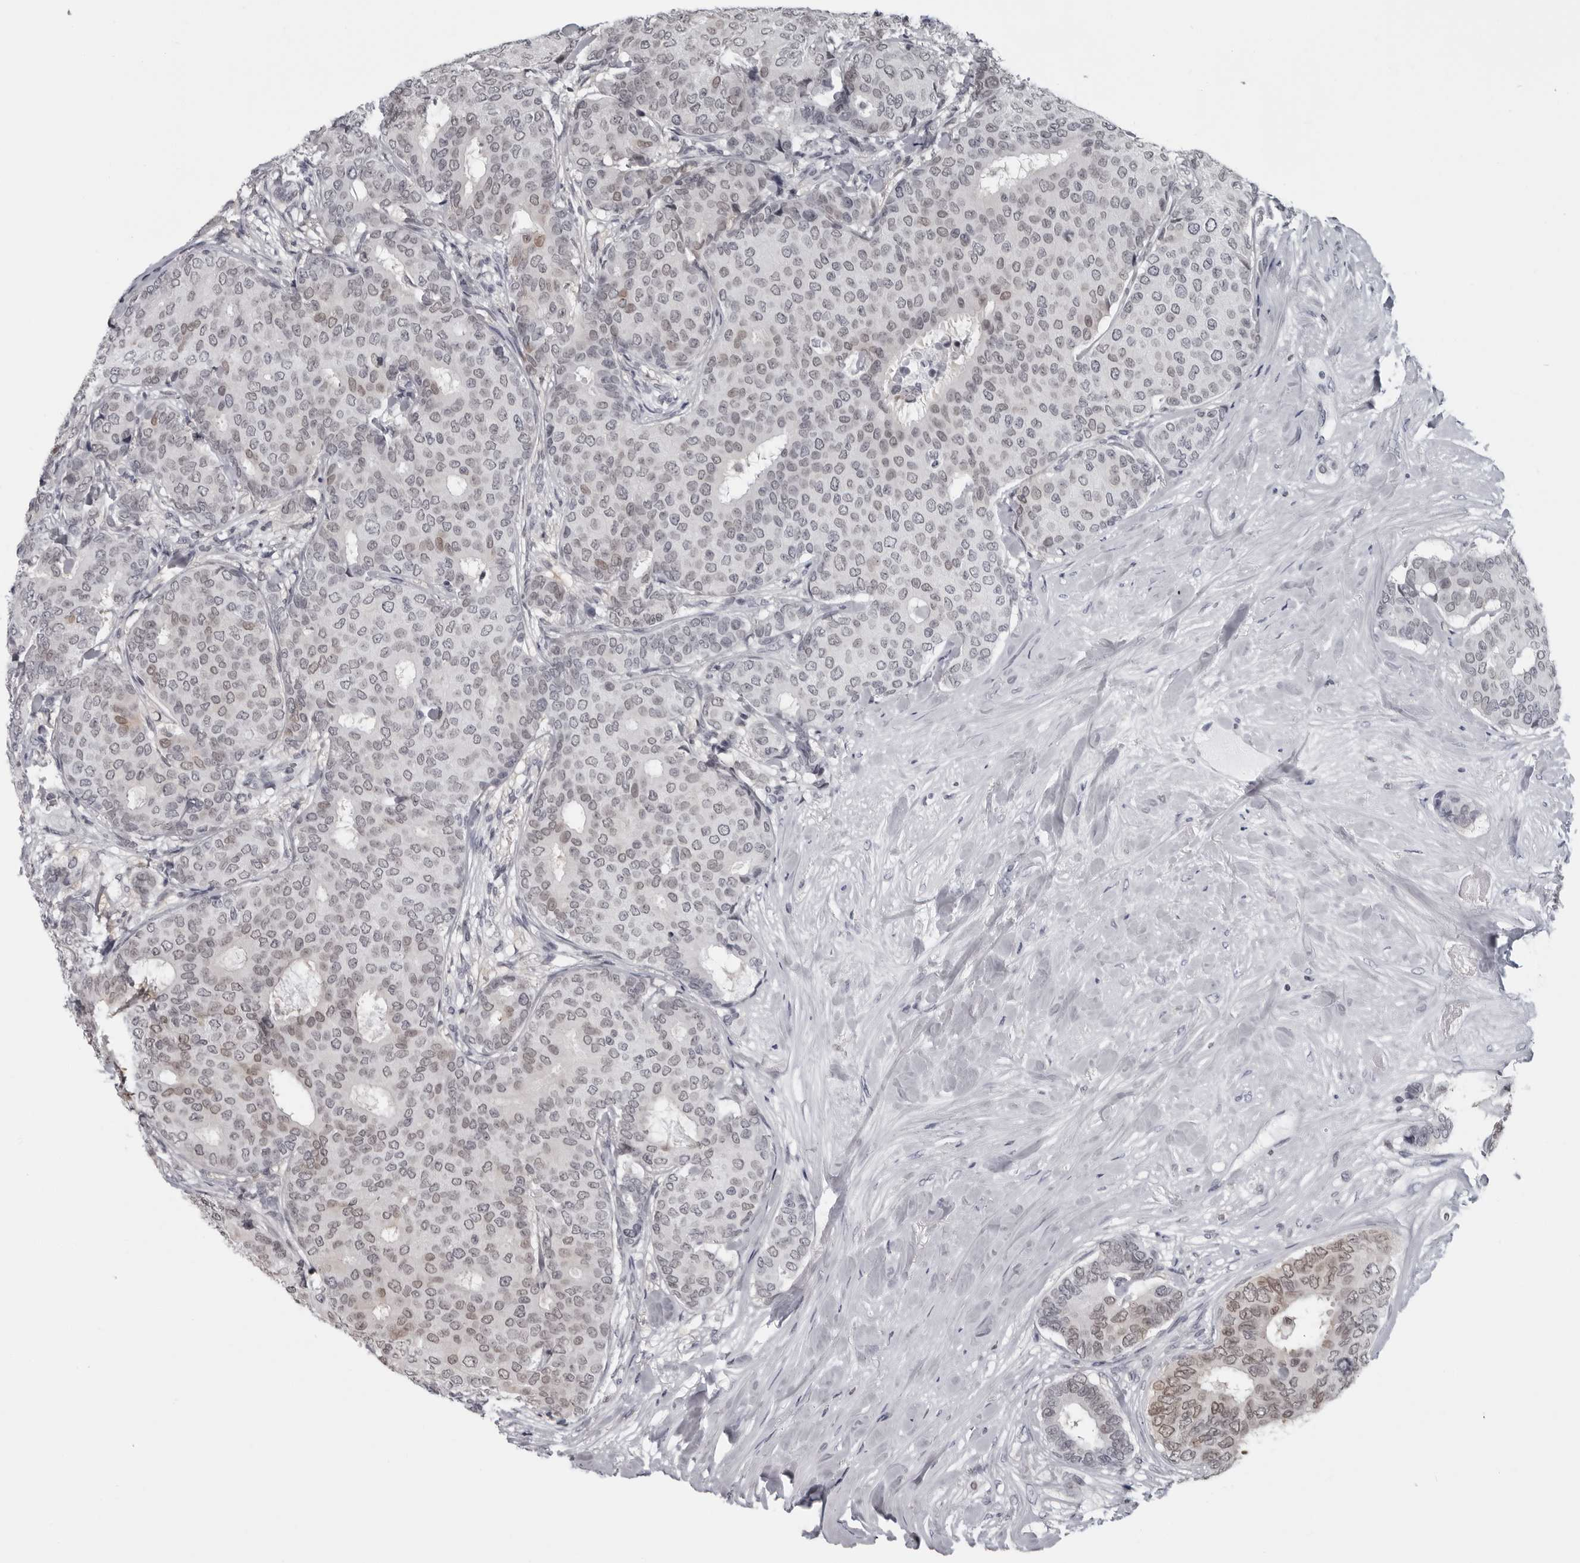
{"staining": {"intensity": "weak", "quantity": "25%-75%", "location": "nuclear"}, "tissue": "breast cancer", "cell_type": "Tumor cells", "image_type": "cancer", "snomed": [{"axis": "morphology", "description": "Duct carcinoma"}, {"axis": "topography", "description": "Breast"}], "caption": "Protein staining demonstrates weak nuclear expression in approximately 25%-75% of tumor cells in breast cancer.", "gene": "LZIC", "patient": {"sex": "female", "age": 75}}